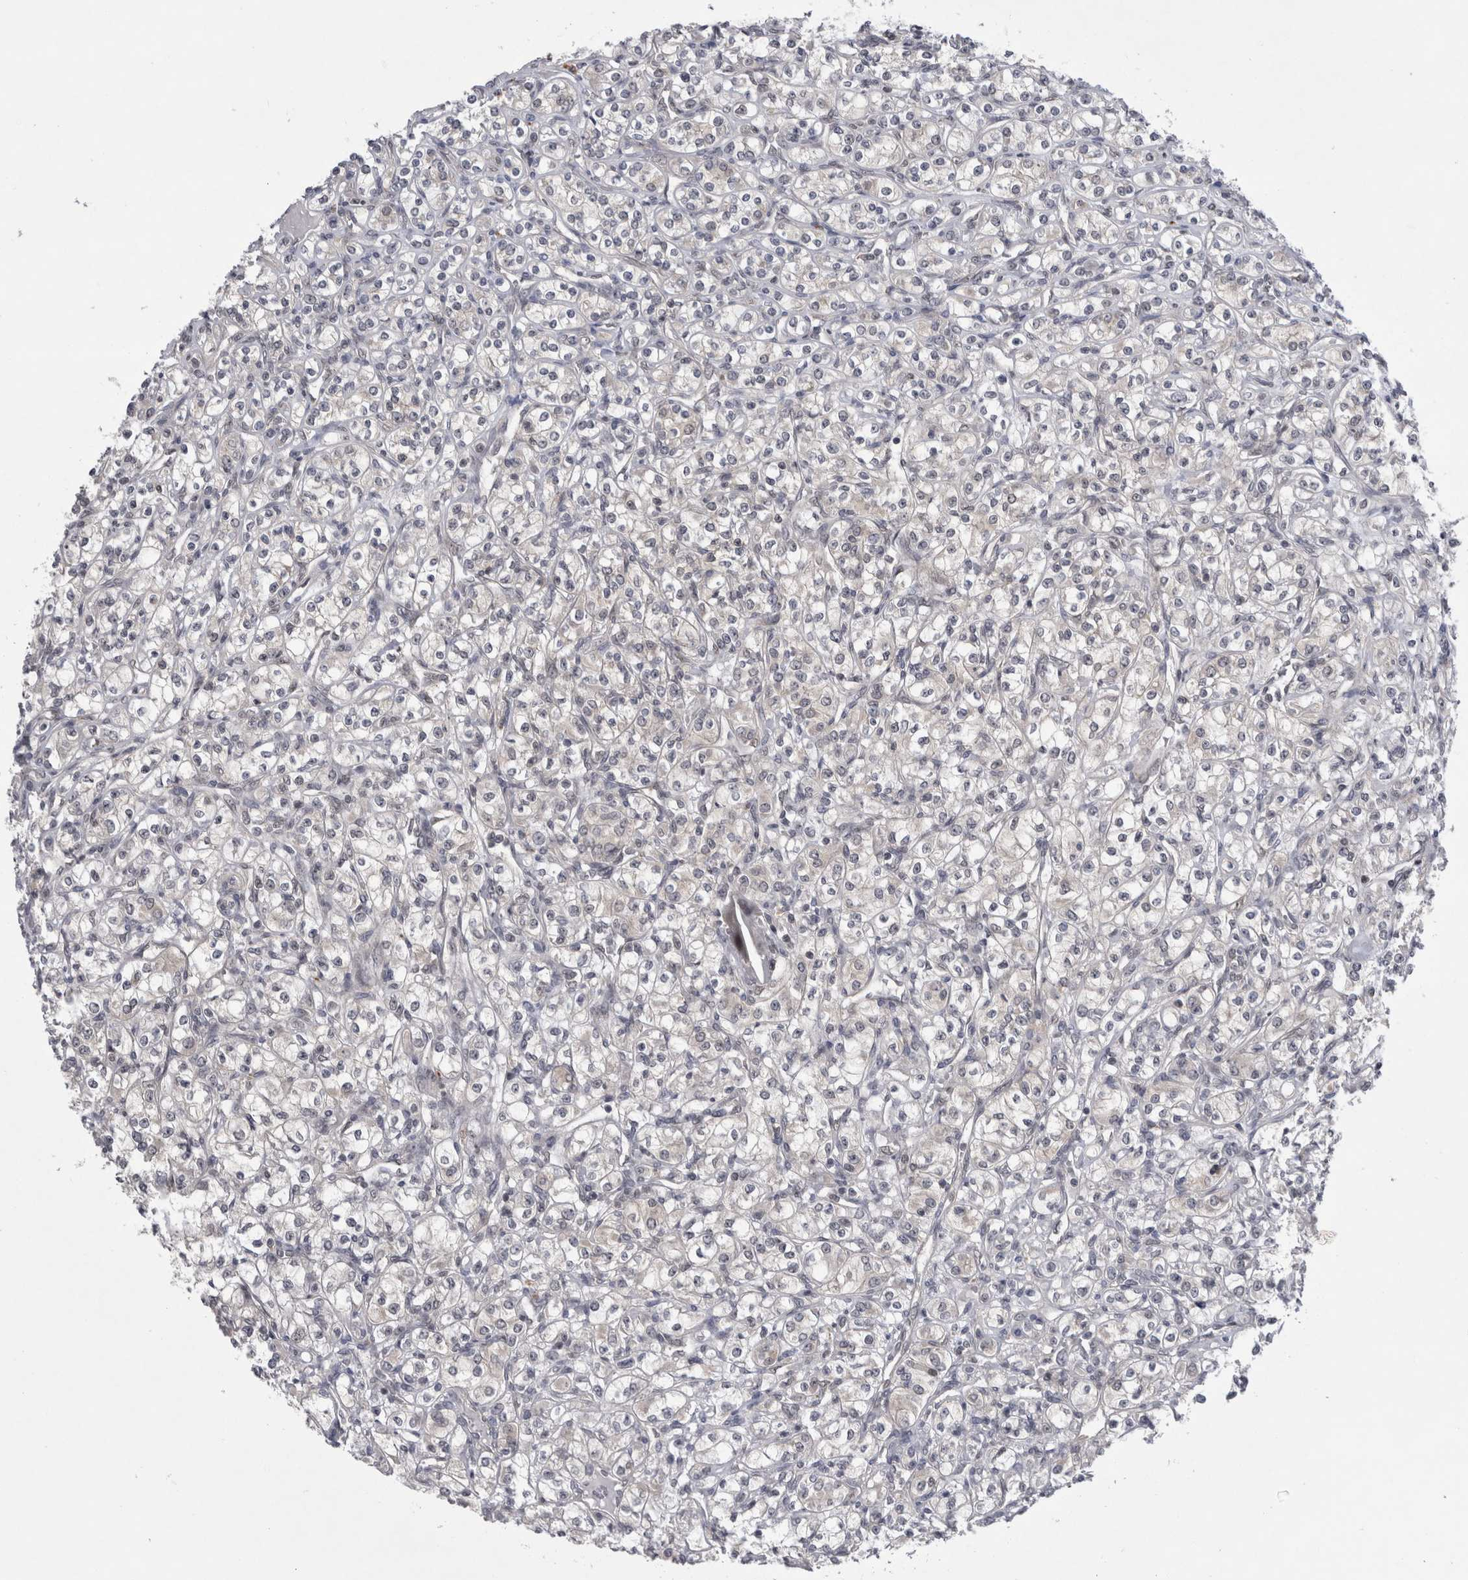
{"staining": {"intensity": "negative", "quantity": "none", "location": "none"}, "tissue": "renal cancer", "cell_type": "Tumor cells", "image_type": "cancer", "snomed": [{"axis": "morphology", "description": "Adenocarcinoma, NOS"}, {"axis": "topography", "description": "Kidney"}], "caption": "This is a image of immunohistochemistry staining of renal cancer (adenocarcinoma), which shows no expression in tumor cells.", "gene": "PSMB2", "patient": {"sex": "male", "age": 77}}